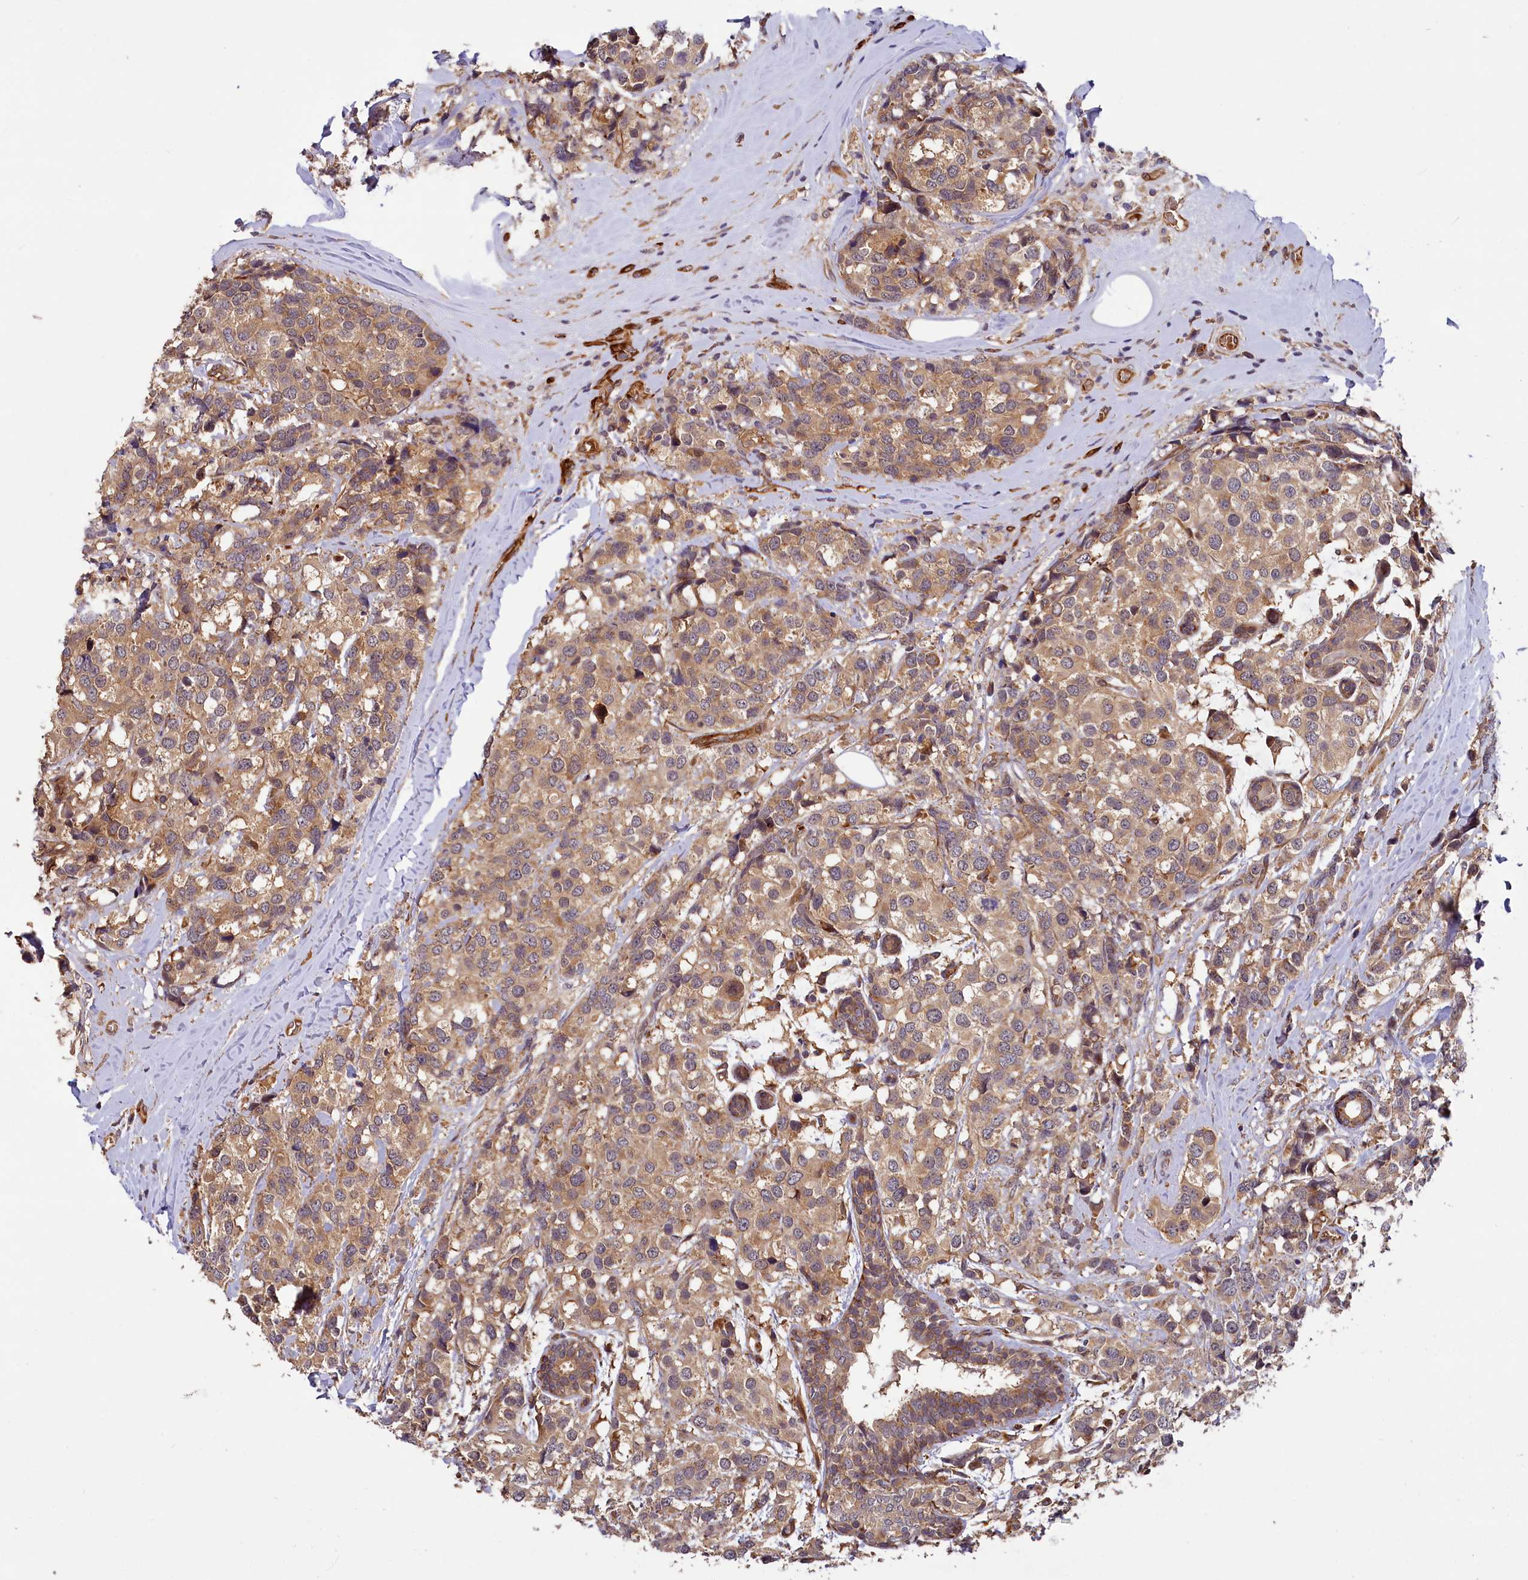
{"staining": {"intensity": "moderate", "quantity": ">75%", "location": "cytoplasmic/membranous"}, "tissue": "breast cancer", "cell_type": "Tumor cells", "image_type": "cancer", "snomed": [{"axis": "morphology", "description": "Lobular carcinoma"}, {"axis": "topography", "description": "Breast"}], "caption": "Breast lobular carcinoma stained for a protein (brown) reveals moderate cytoplasmic/membranous positive positivity in approximately >75% of tumor cells.", "gene": "PKN2", "patient": {"sex": "female", "age": 59}}